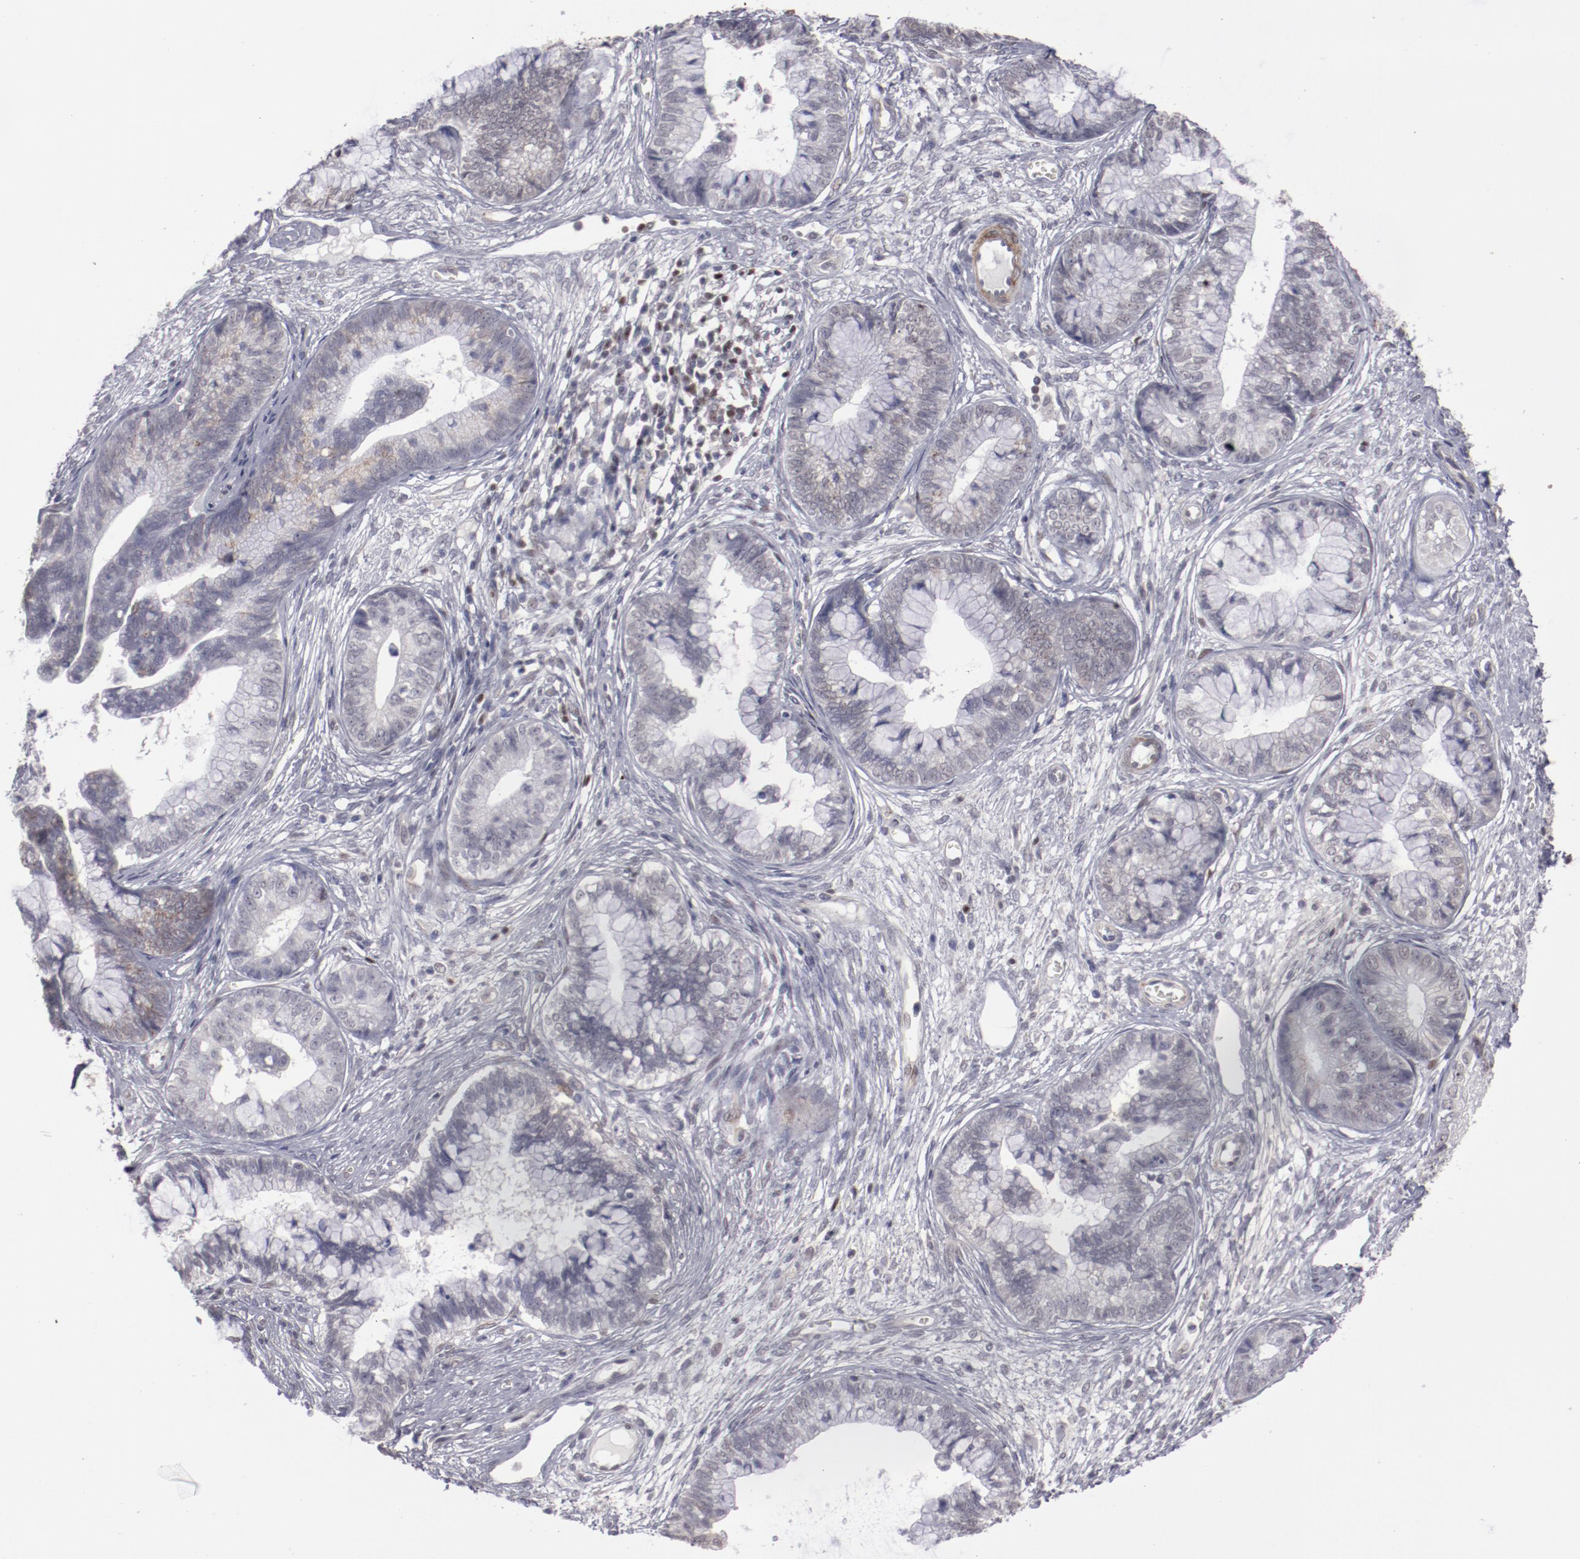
{"staining": {"intensity": "negative", "quantity": "none", "location": "none"}, "tissue": "cervical cancer", "cell_type": "Tumor cells", "image_type": "cancer", "snomed": [{"axis": "morphology", "description": "Adenocarcinoma, NOS"}, {"axis": "topography", "description": "Cervix"}], "caption": "High magnification brightfield microscopy of cervical adenocarcinoma stained with DAB (brown) and counterstained with hematoxylin (blue): tumor cells show no significant positivity. (DAB (3,3'-diaminobenzidine) IHC visualized using brightfield microscopy, high magnification).", "gene": "LEF1", "patient": {"sex": "female", "age": 44}}